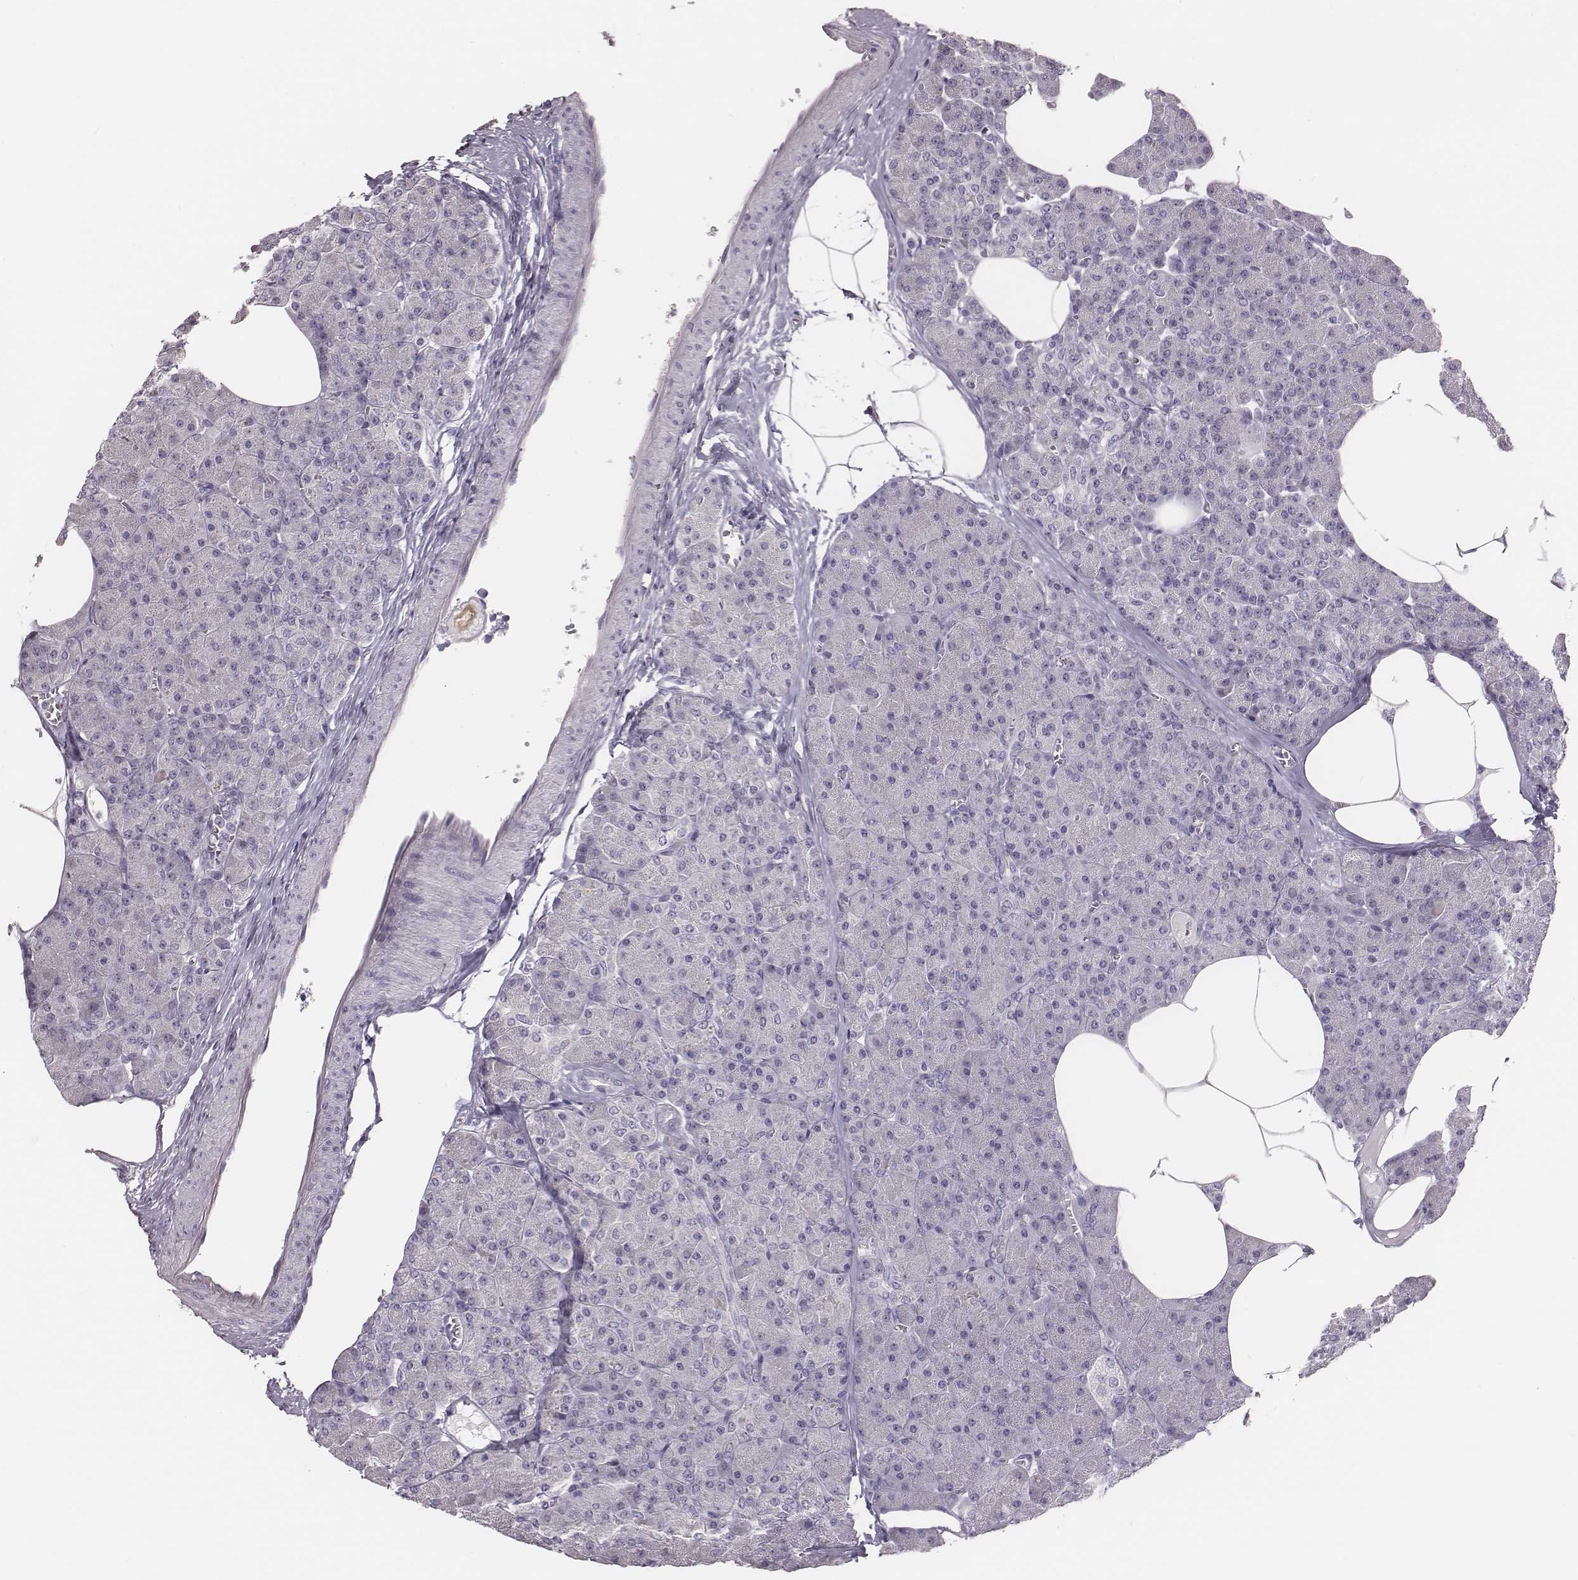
{"staining": {"intensity": "negative", "quantity": "none", "location": "none"}, "tissue": "pancreas", "cell_type": "Exocrine glandular cells", "image_type": "normal", "snomed": [{"axis": "morphology", "description": "Normal tissue, NOS"}, {"axis": "topography", "description": "Pancreas"}], "caption": "IHC image of normal human pancreas stained for a protein (brown), which shows no staining in exocrine glandular cells.", "gene": "ADGRF4", "patient": {"sex": "female", "age": 45}}